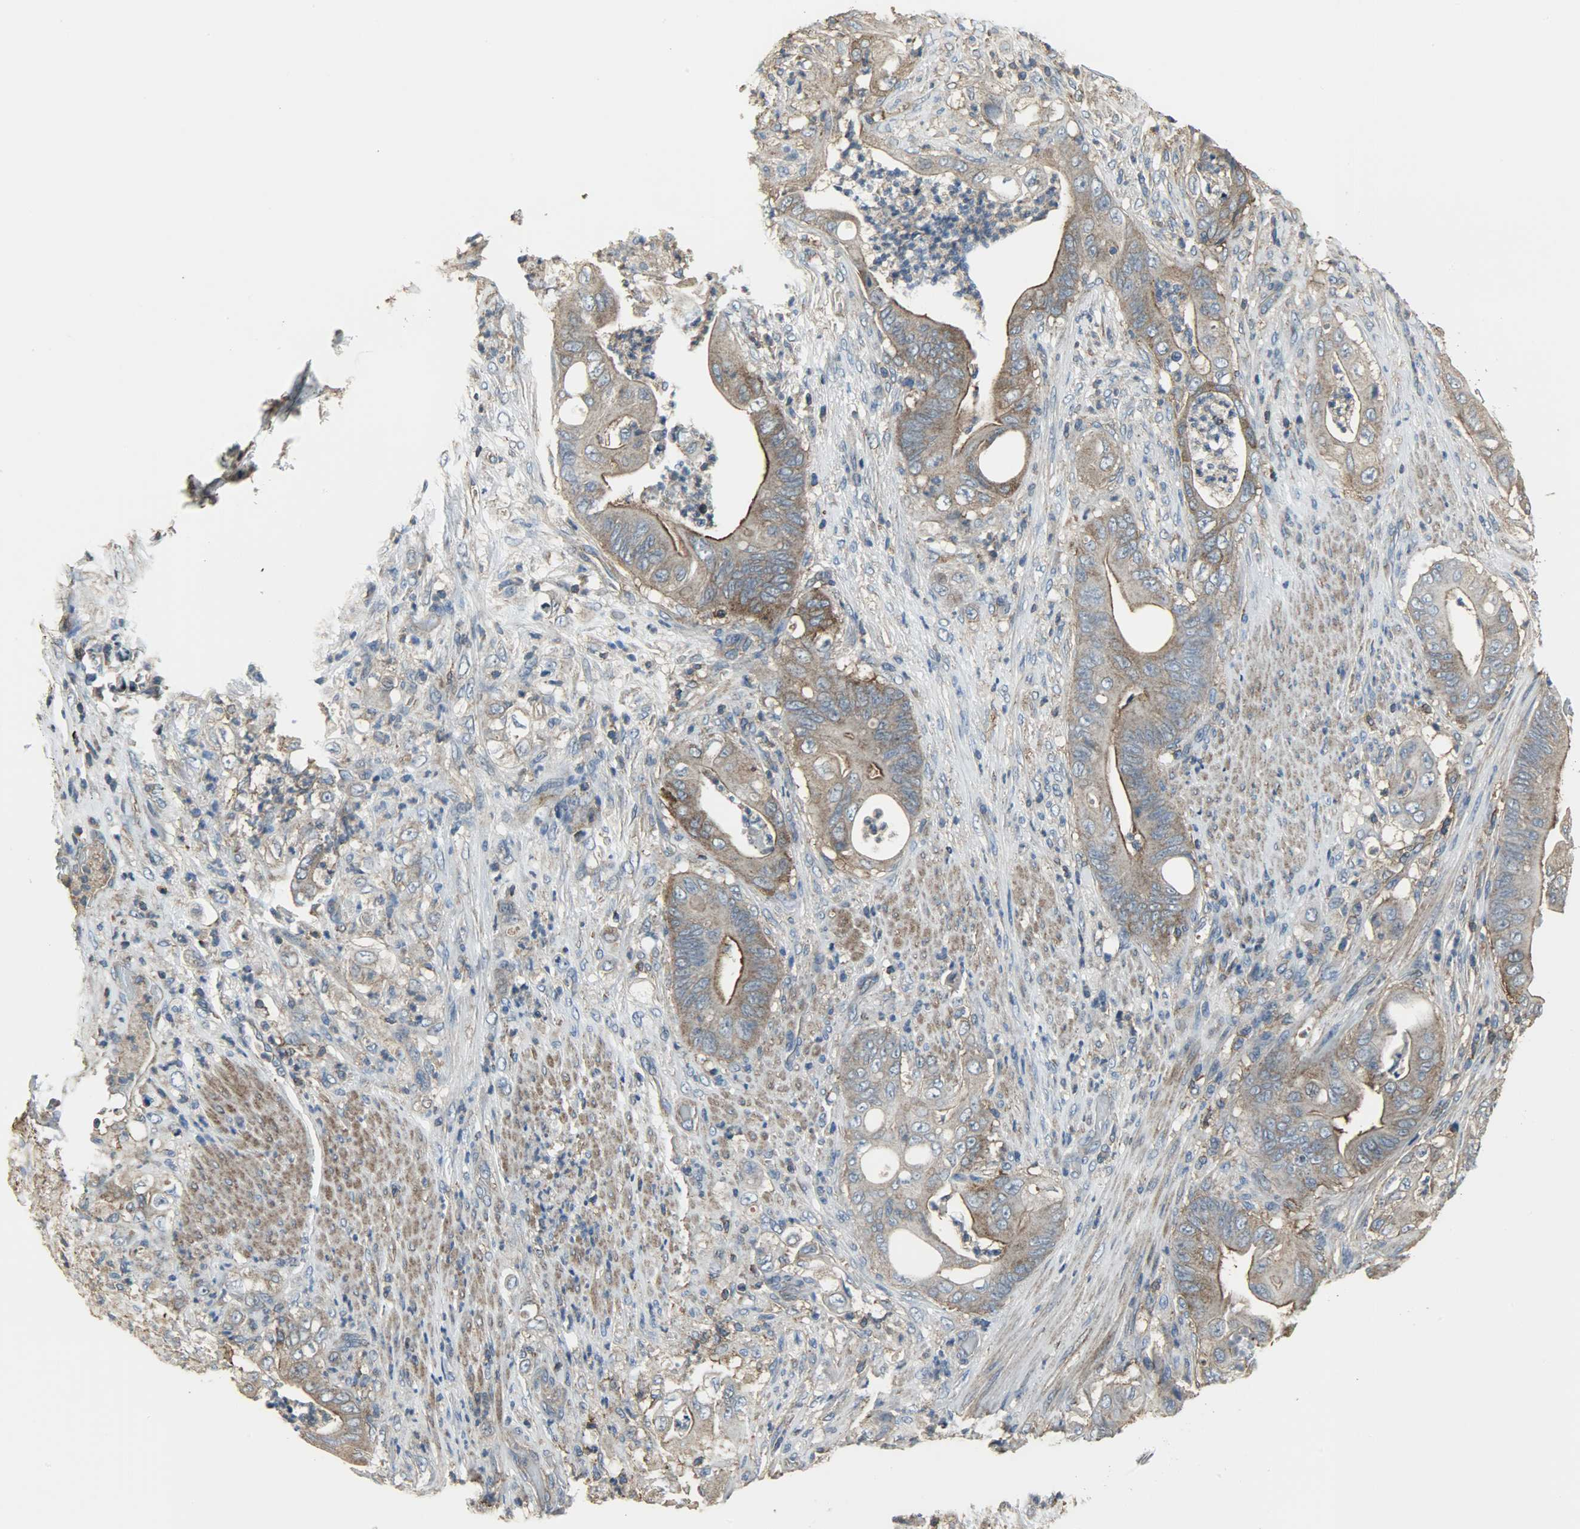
{"staining": {"intensity": "moderate", "quantity": ">75%", "location": "cytoplasmic/membranous"}, "tissue": "stomach cancer", "cell_type": "Tumor cells", "image_type": "cancer", "snomed": [{"axis": "morphology", "description": "Adenocarcinoma, NOS"}, {"axis": "topography", "description": "Stomach"}], "caption": "A brown stain highlights moderate cytoplasmic/membranous expression of a protein in human stomach adenocarcinoma tumor cells.", "gene": "DNAJA4", "patient": {"sex": "female", "age": 73}}